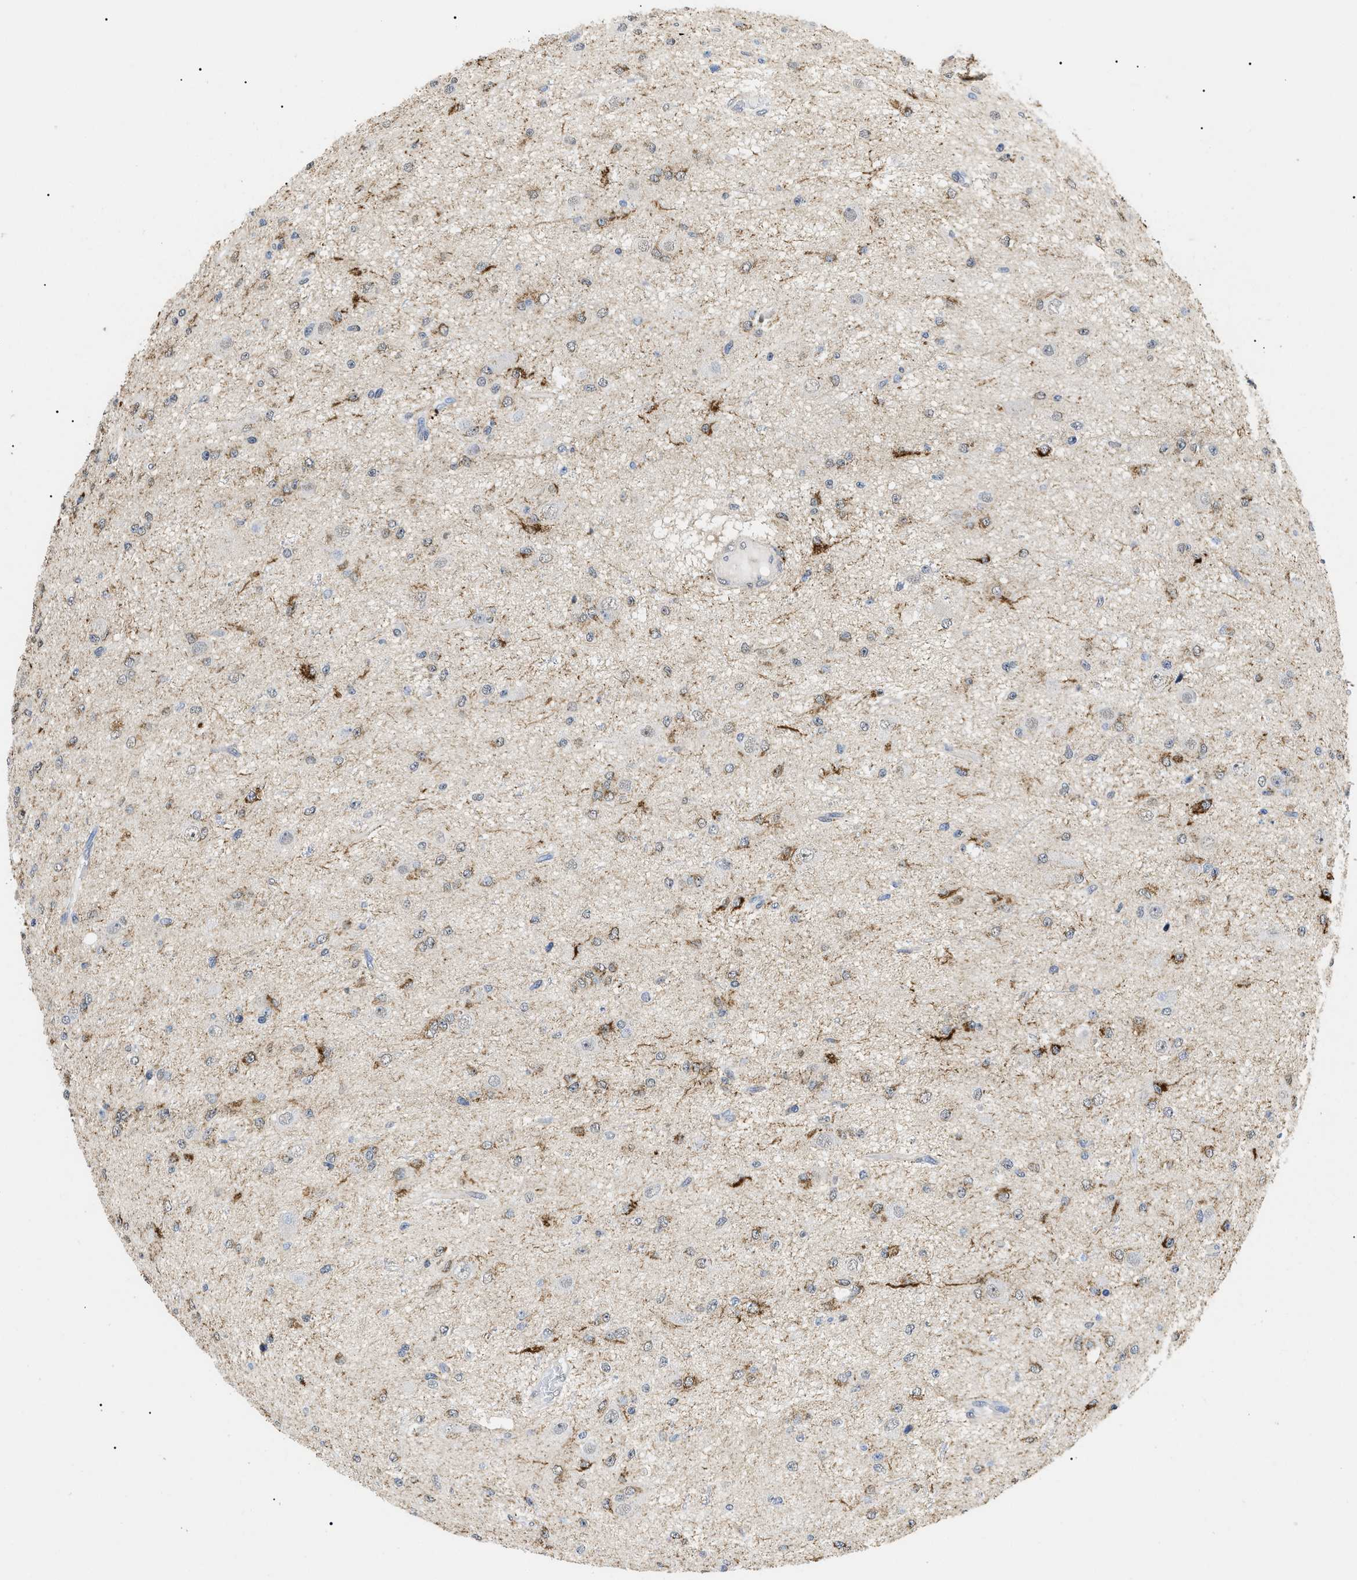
{"staining": {"intensity": "weak", "quantity": "<25%", "location": "nuclear"}, "tissue": "glioma", "cell_type": "Tumor cells", "image_type": "cancer", "snomed": [{"axis": "morphology", "description": "Glioma, malignant, High grade"}, {"axis": "topography", "description": "pancreas cauda"}], "caption": "A high-resolution photomicrograph shows IHC staining of malignant glioma (high-grade), which demonstrates no significant staining in tumor cells. (DAB immunohistochemistry (IHC) visualized using brightfield microscopy, high magnification).", "gene": "SFXN5", "patient": {"sex": "male", "age": 60}}